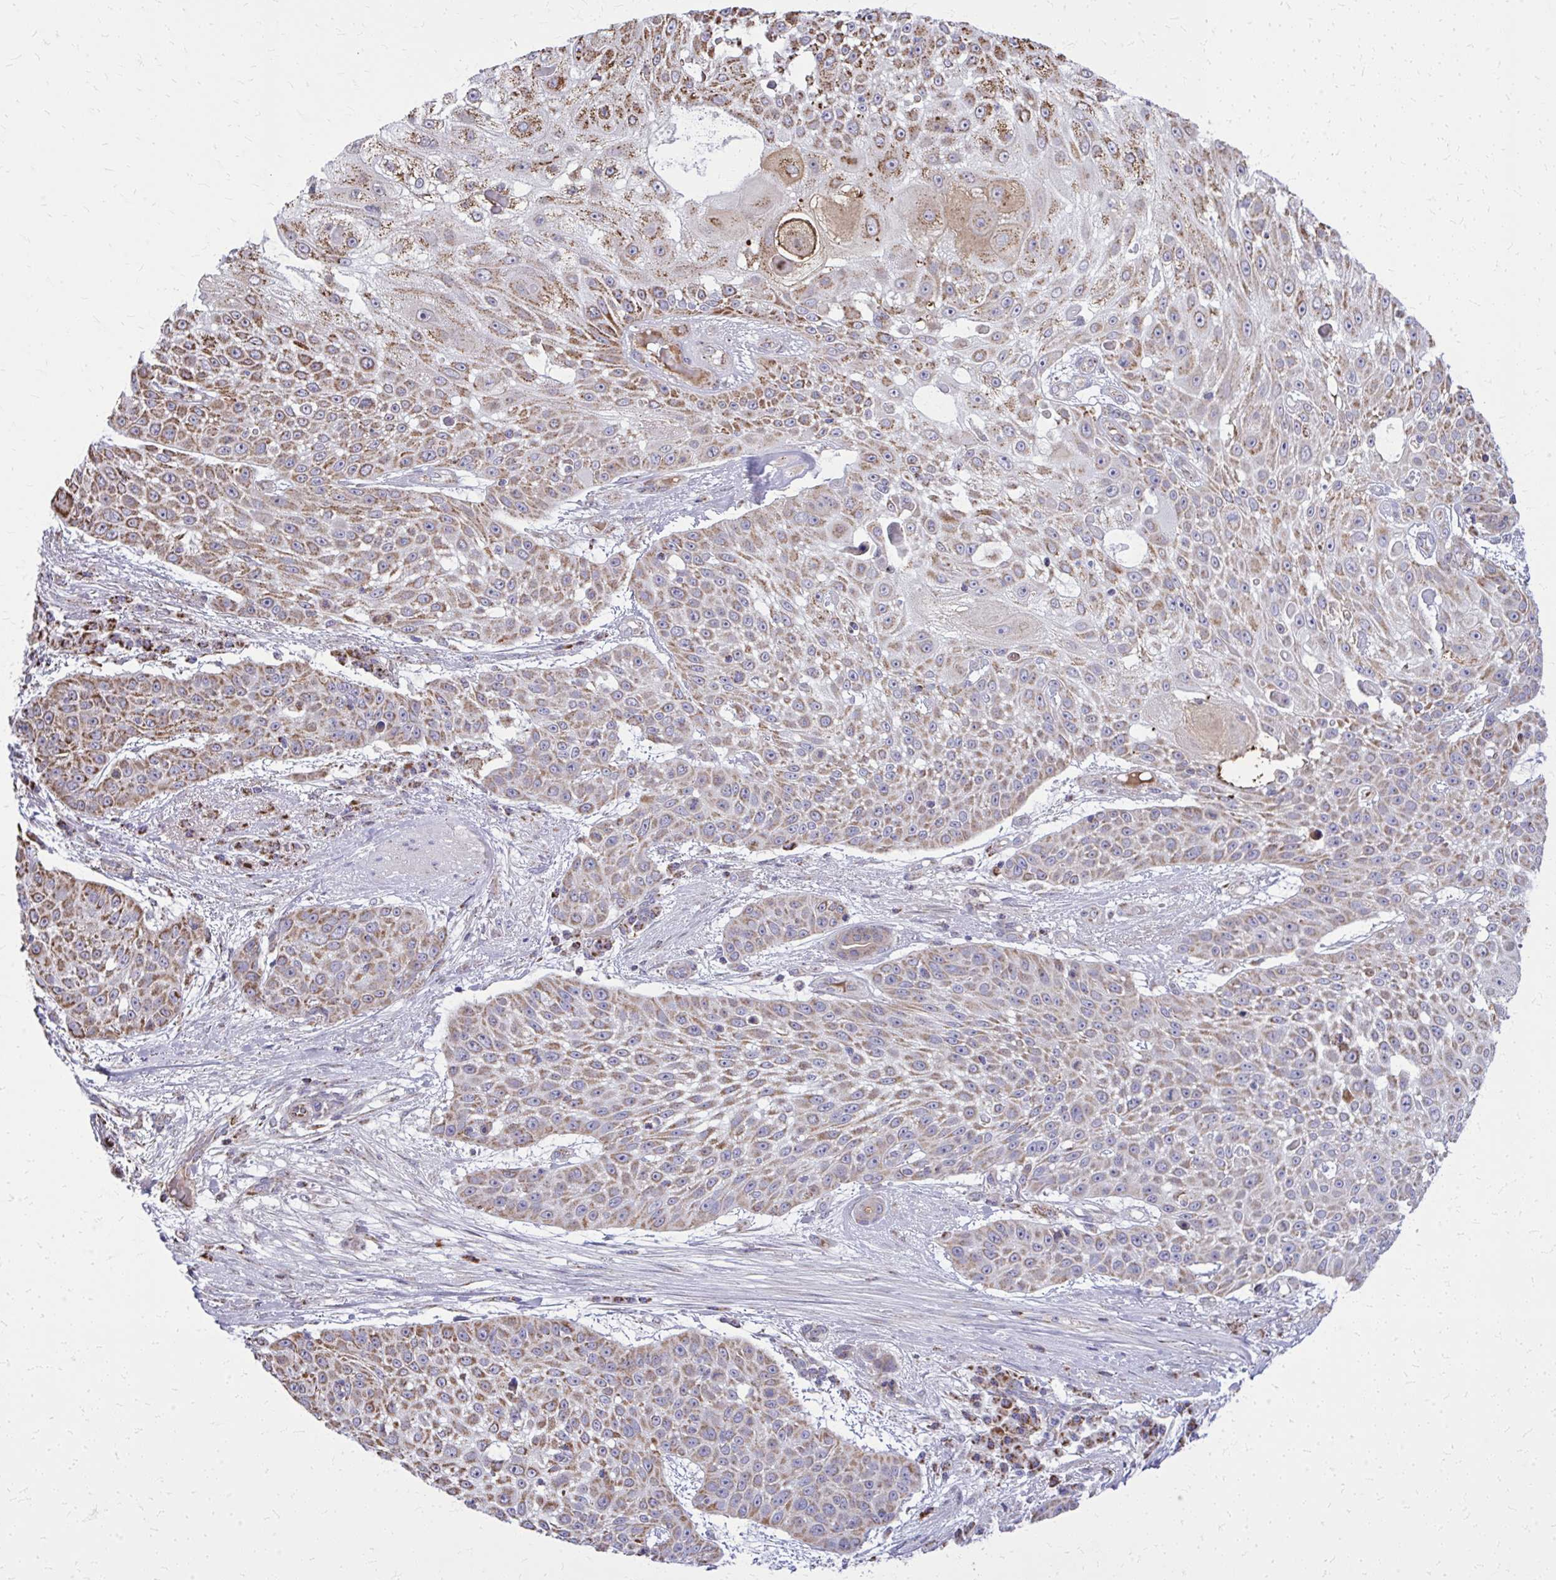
{"staining": {"intensity": "moderate", "quantity": ">75%", "location": "cytoplasmic/membranous"}, "tissue": "skin cancer", "cell_type": "Tumor cells", "image_type": "cancer", "snomed": [{"axis": "morphology", "description": "Squamous cell carcinoma, NOS"}, {"axis": "topography", "description": "Skin"}], "caption": "Immunohistochemistry (IHC) (DAB (3,3'-diaminobenzidine)) staining of skin cancer reveals moderate cytoplasmic/membranous protein staining in about >75% of tumor cells.", "gene": "ZNF362", "patient": {"sex": "female", "age": 86}}